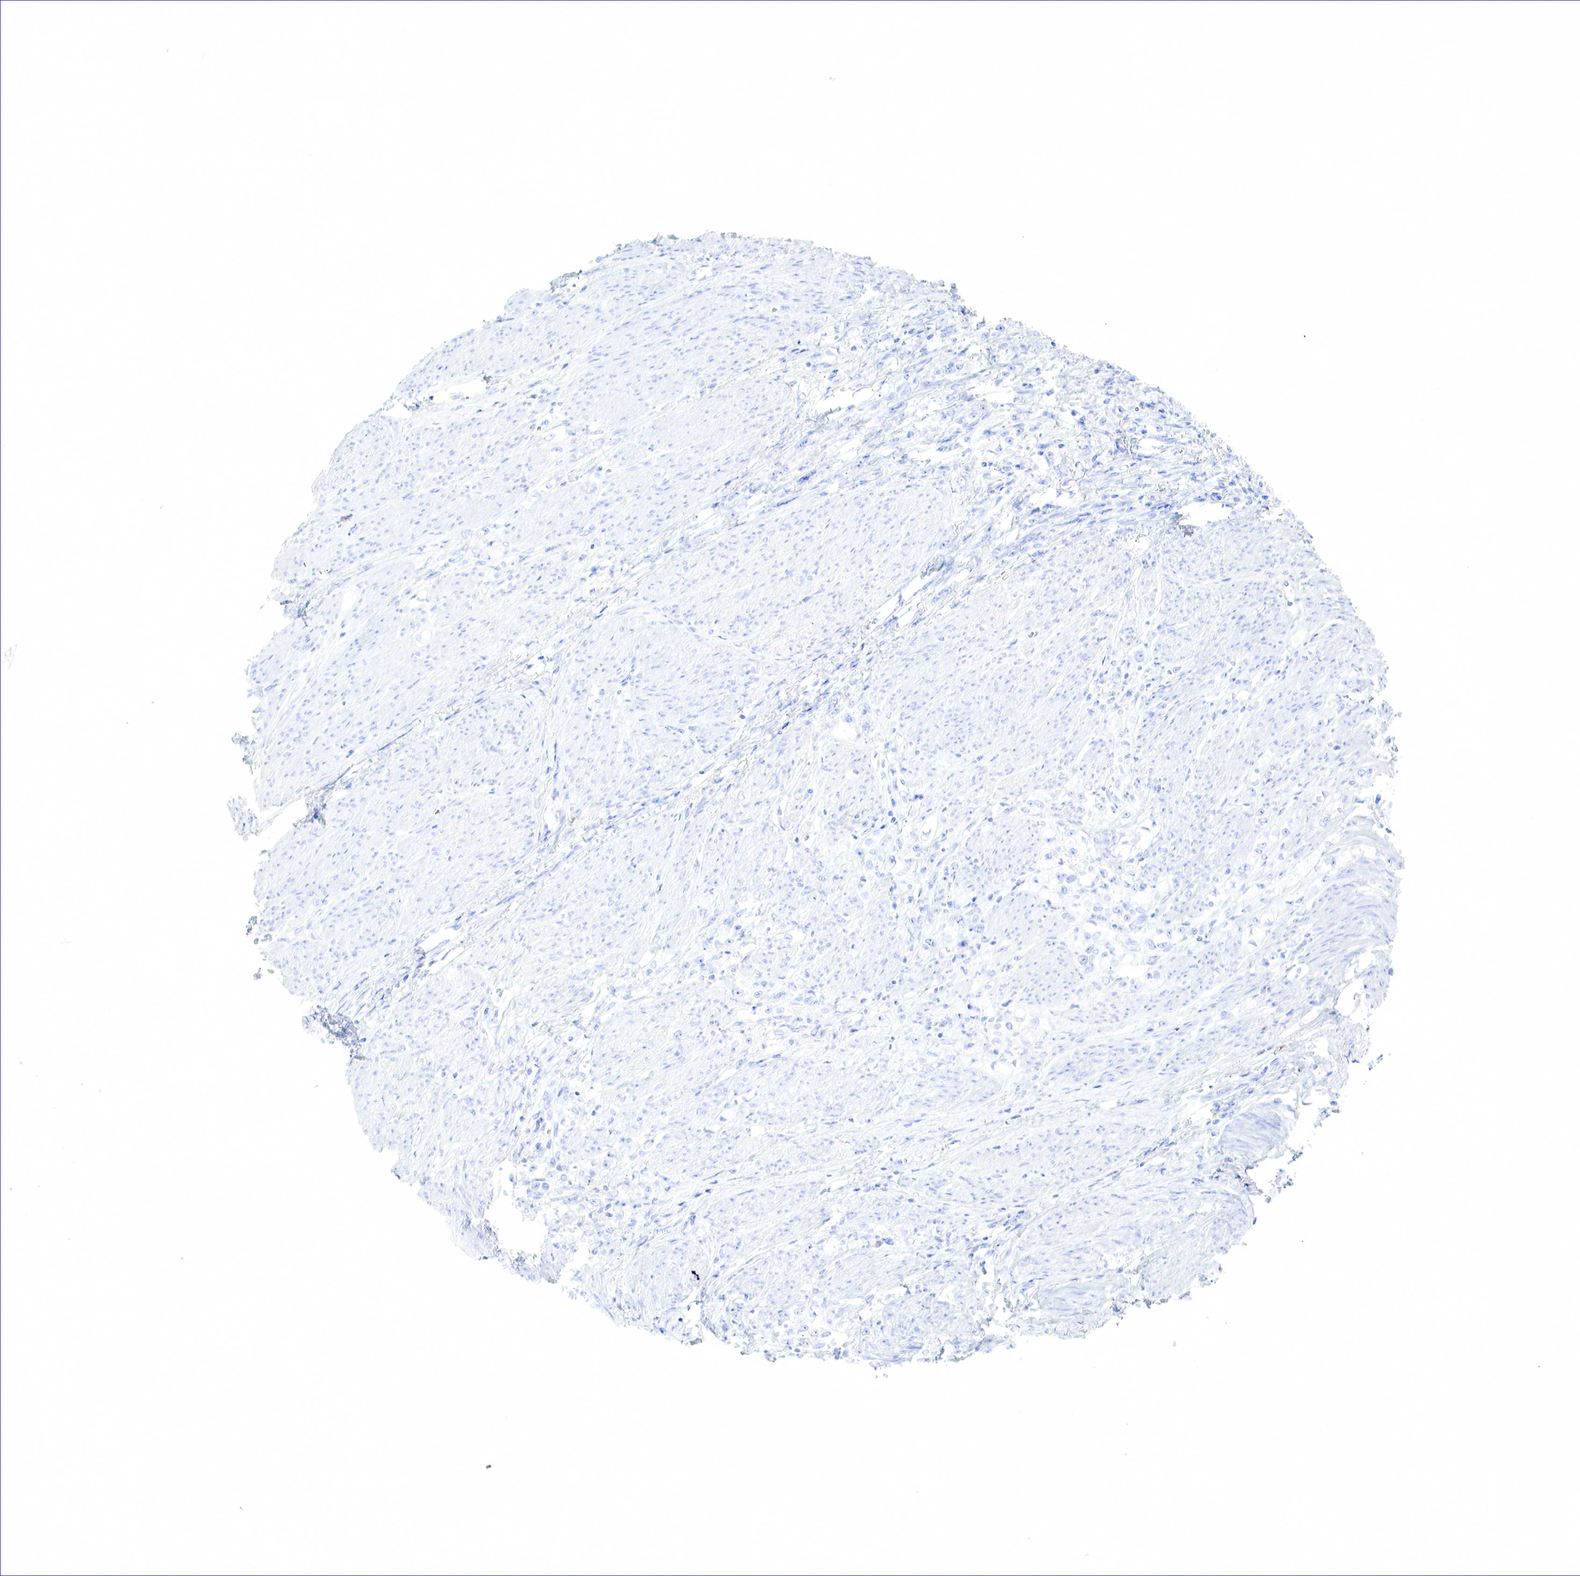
{"staining": {"intensity": "negative", "quantity": "none", "location": "none"}, "tissue": "stomach cancer", "cell_type": "Tumor cells", "image_type": "cancer", "snomed": [{"axis": "morphology", "description": "Adenocarcinoma, NOS"}, {"axis": "topography", "description": "Stomach"}], "caption": "The micrograph reveals no staining of tumor cells in adenocarcinoma (stomach). The staining was performed using DAB (3,3'-diaminobenzidine) to visualize the protein expression in brown, while the nuclei were stained in blue with hematoxylin (Magnification: 20x).", "gene": "TNFRSF8", "patient": {"sex": "male", "age": 72}}